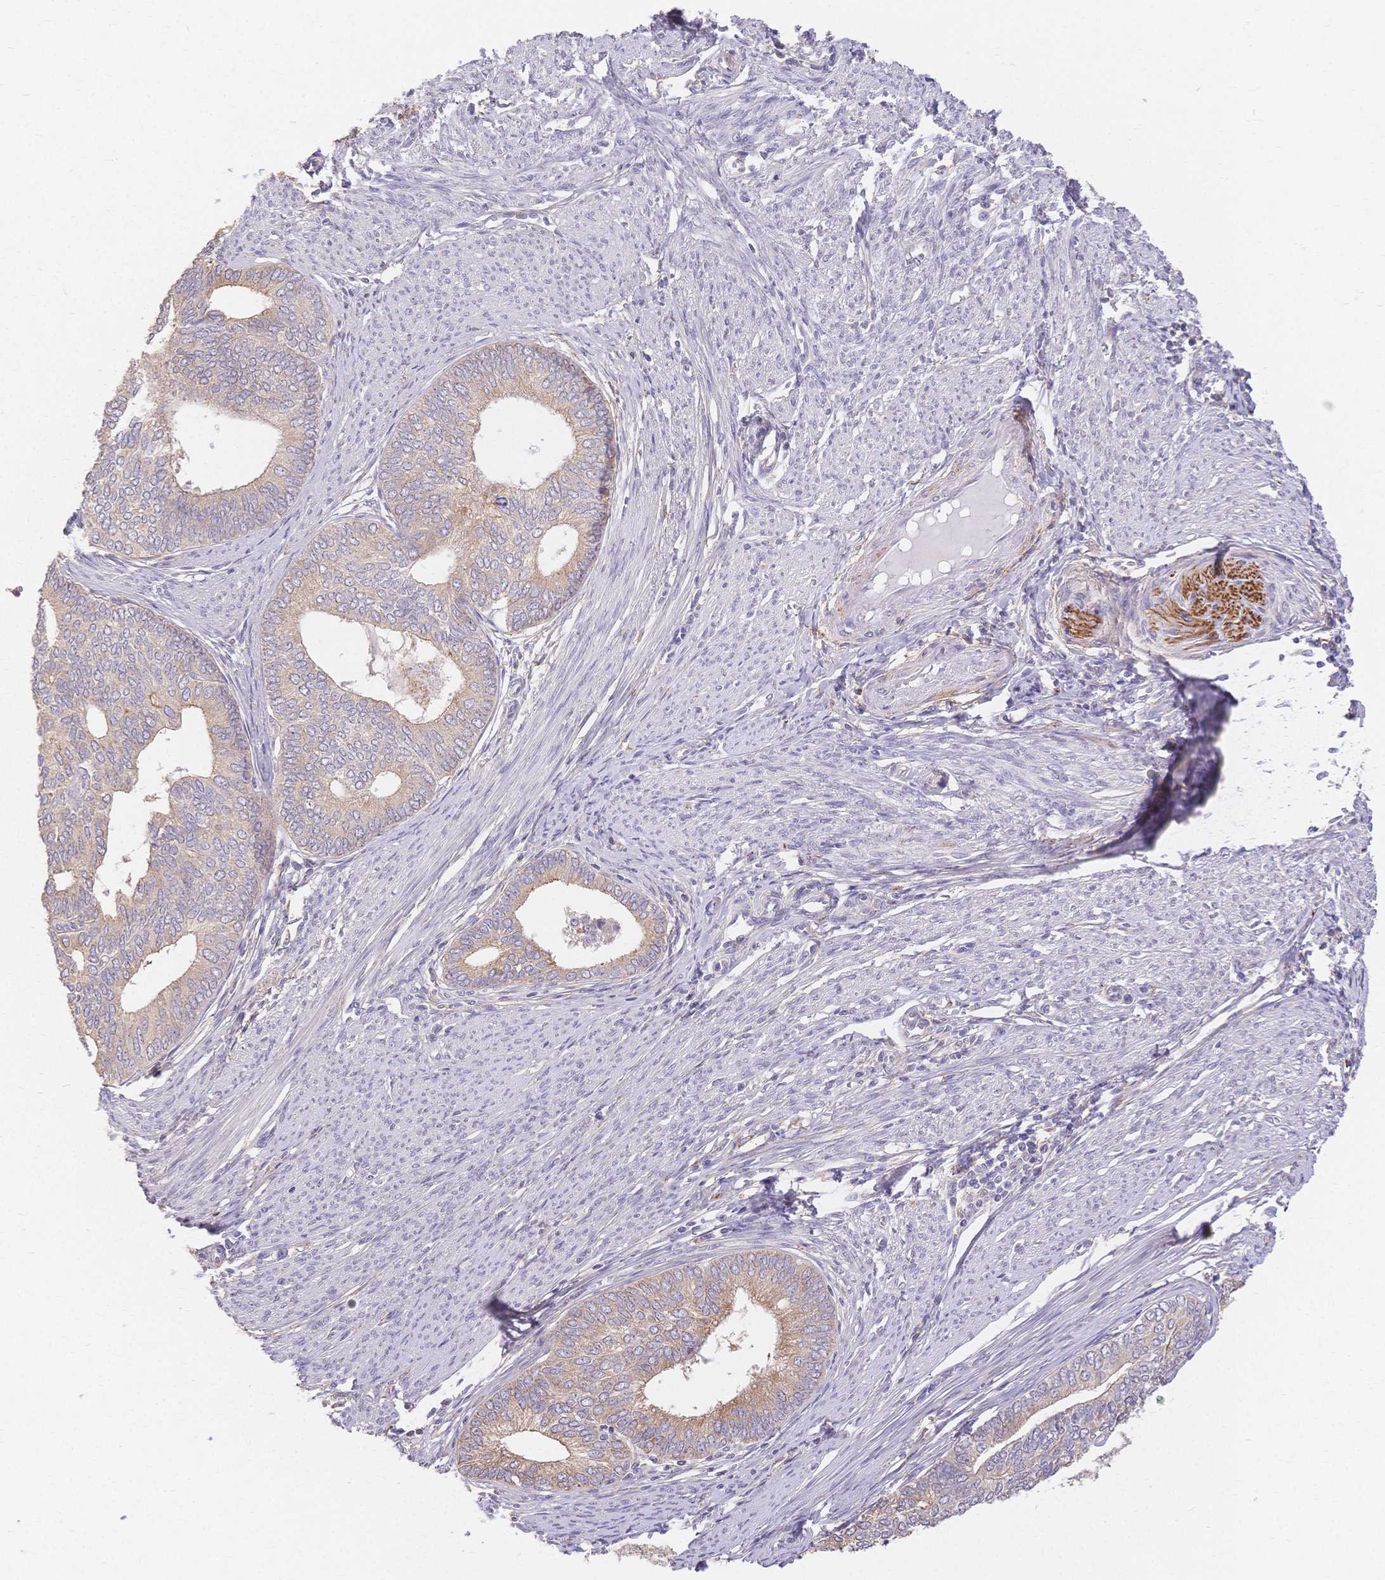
{"staining": {"intensity": "moderate", "quantity": "<25%", "location": "cytoplasmic/membranous"}, "tissue": "endometrial cancer", "cell_type": "Tumor cells", "image_type": "cancer", "snomed": [{"axis": "morphology", "description": "Adenocarcinoma, NOS"}, {"axis": "topography", "description": "Endometrium"}], "caption": "Moderate cytoplasmic/membranous staining for a protein is present in approximately <25% of tumor cells of adenocarcinoma (endometrial) using IHC.", "gene": "HS3ST5", "patient": {"sex": "female", "age": 75}}